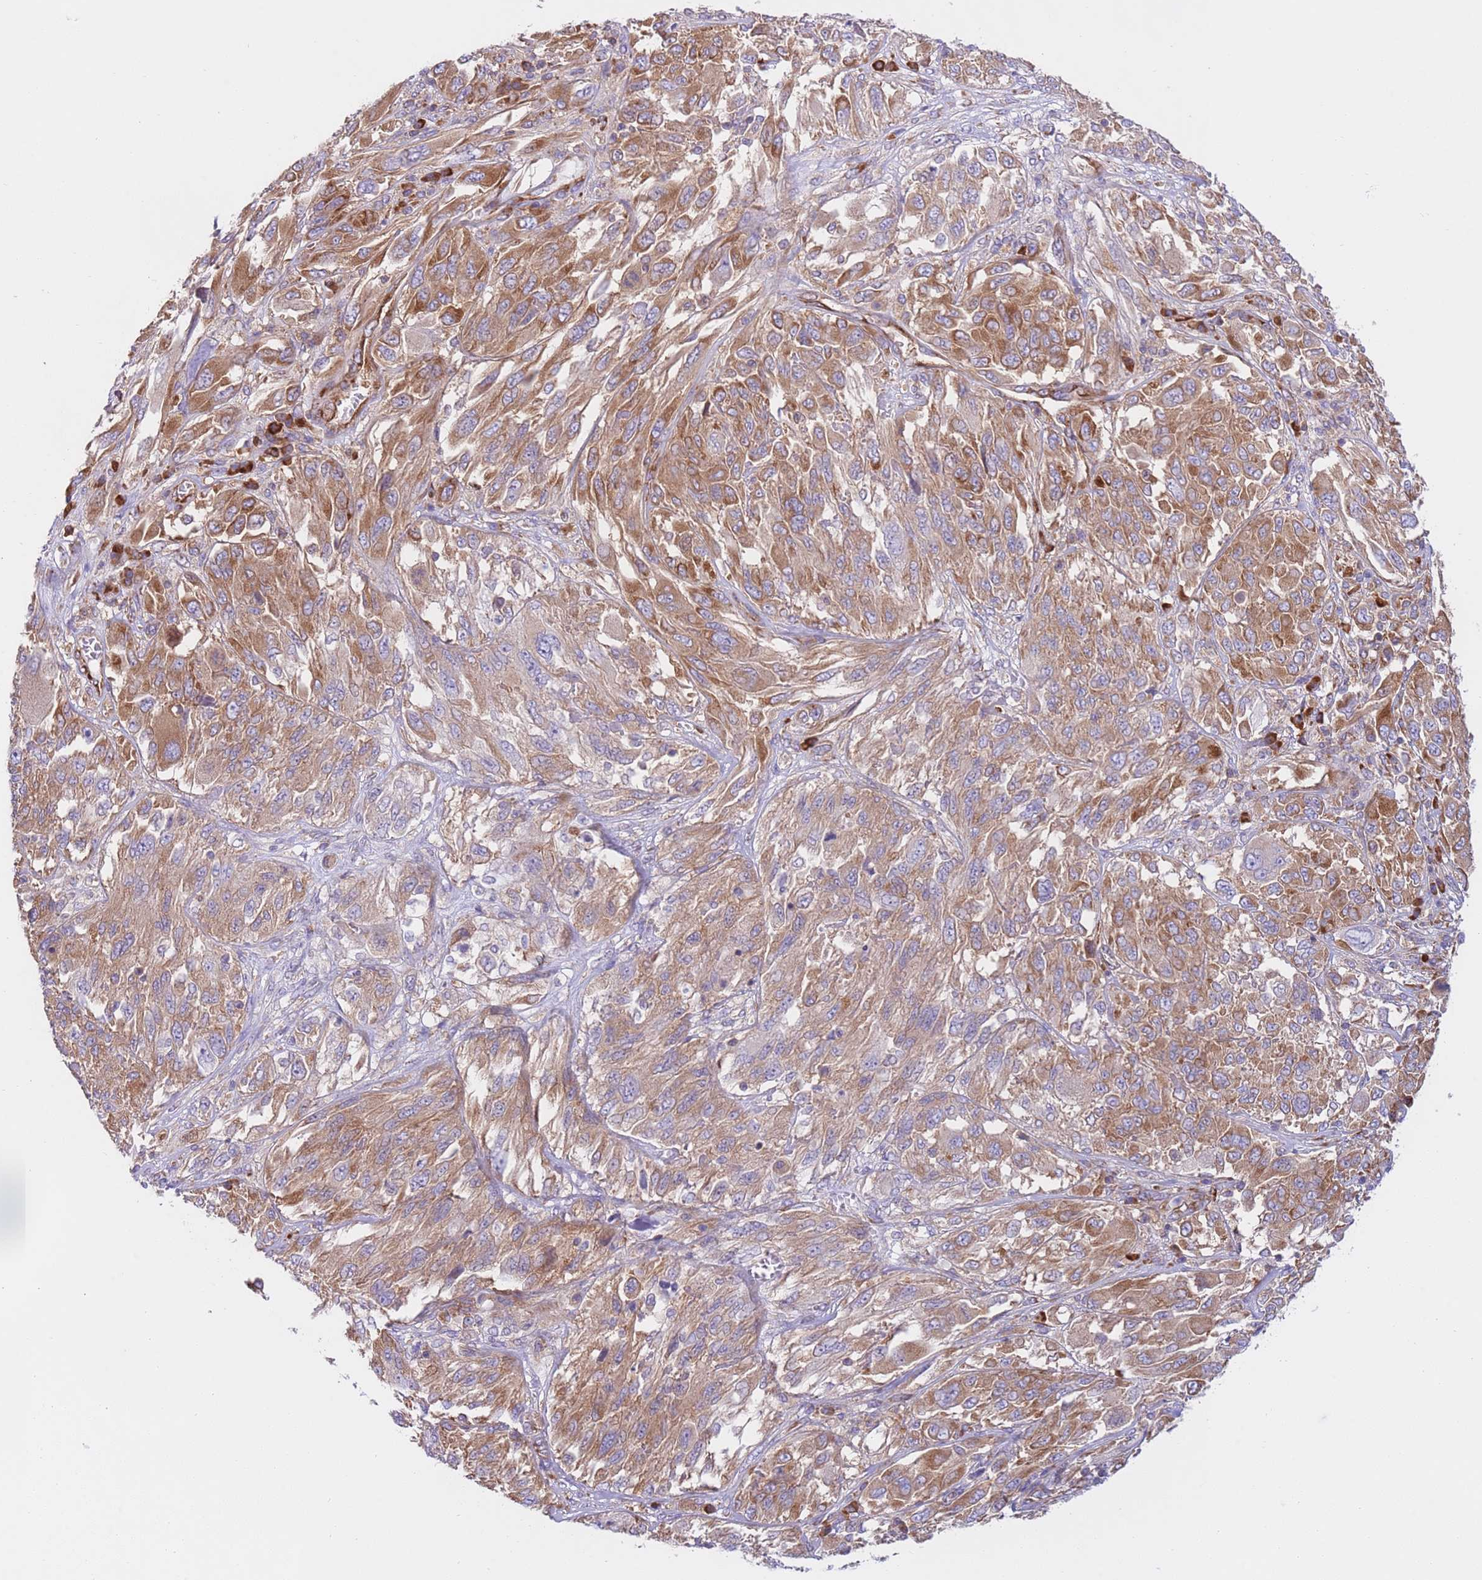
{"staining": {"intensity": "moderate", "quantity": ">75%", "location": "cytoplasmic/membranous"}, "tissue": "melanoma", "cell_type": "Tumor cells", "image_type": "cancer", "snomed": [{"axis": "morphology", "description": "Malignant melanoma, NOS"}, {"axis": "topography", "description": "Skin"}], "caption": "Immunohistochemistry histopathology image of neoplastic tissue: malignant melanoma stained using IHC exhibits medium levels of moderate protein expression localized specifically in the cytoplasmic/membranous of tumor cells, appearing as a cytoplasmic/membranous brown color.", "gene": "VARS1", "patient": {"sex": "female", "age": 91}}